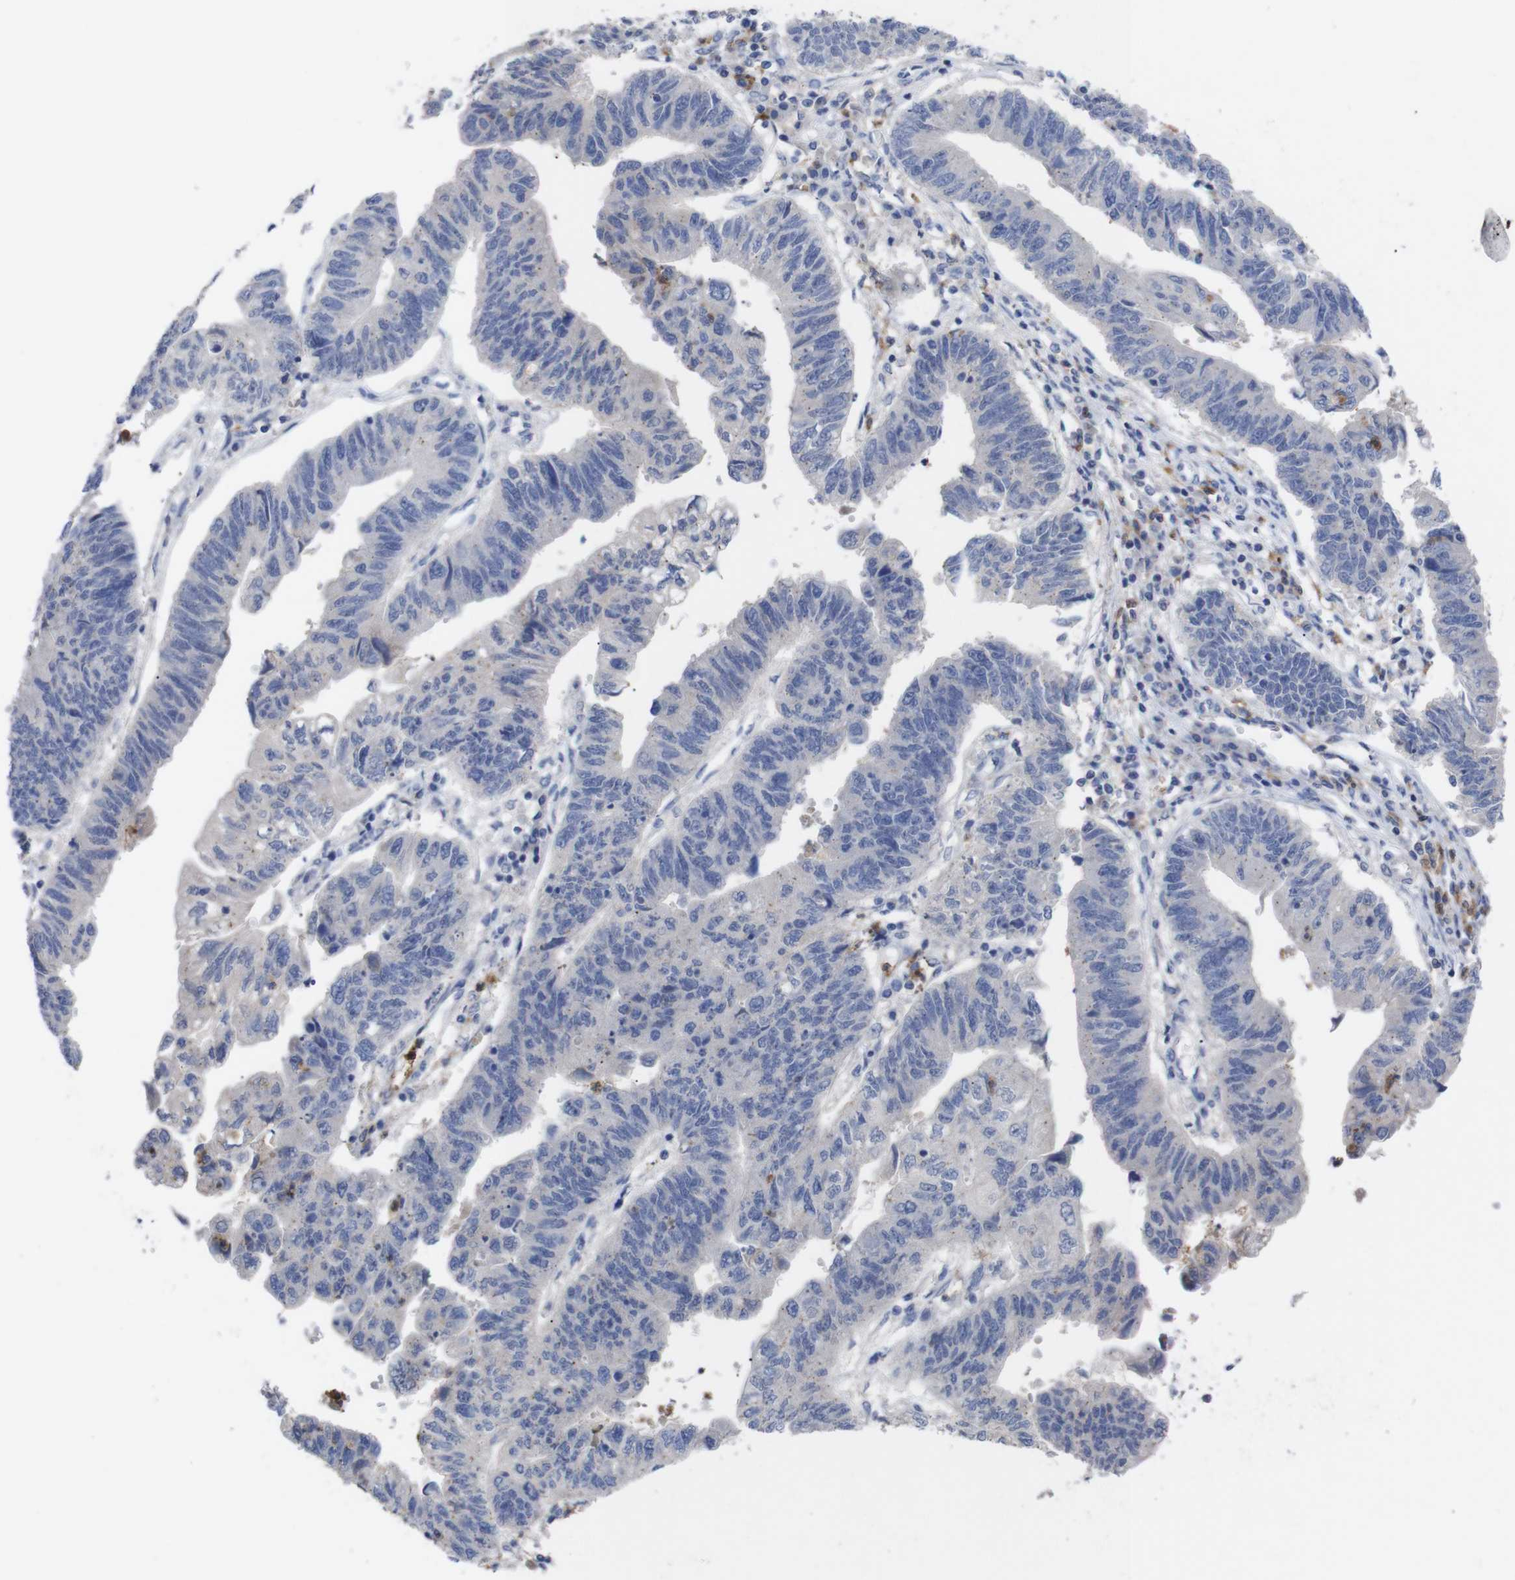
{"staining": {"intensity": "negative", "quantity": "none", "location": "none"}, "tissue": "stomach cancer", "cell_type": "Tumor cells", "image_type": "cancer", "snomed": [{"axis": "morphology", "description": "Adenocarcinoma, NOS"}, {"axis": "topography", "description": "Stomach"}], "caption": "Immunohistochemistry micrograph of neoplastic tissue: human adenocarcinoma (stomach) stained with DAB (3,3'-diaminobenzidine) demonstrates no significant protein expression in tumor cells.", "gene": "C5AR1", "patient": {"sex": "male", "age": 59}}